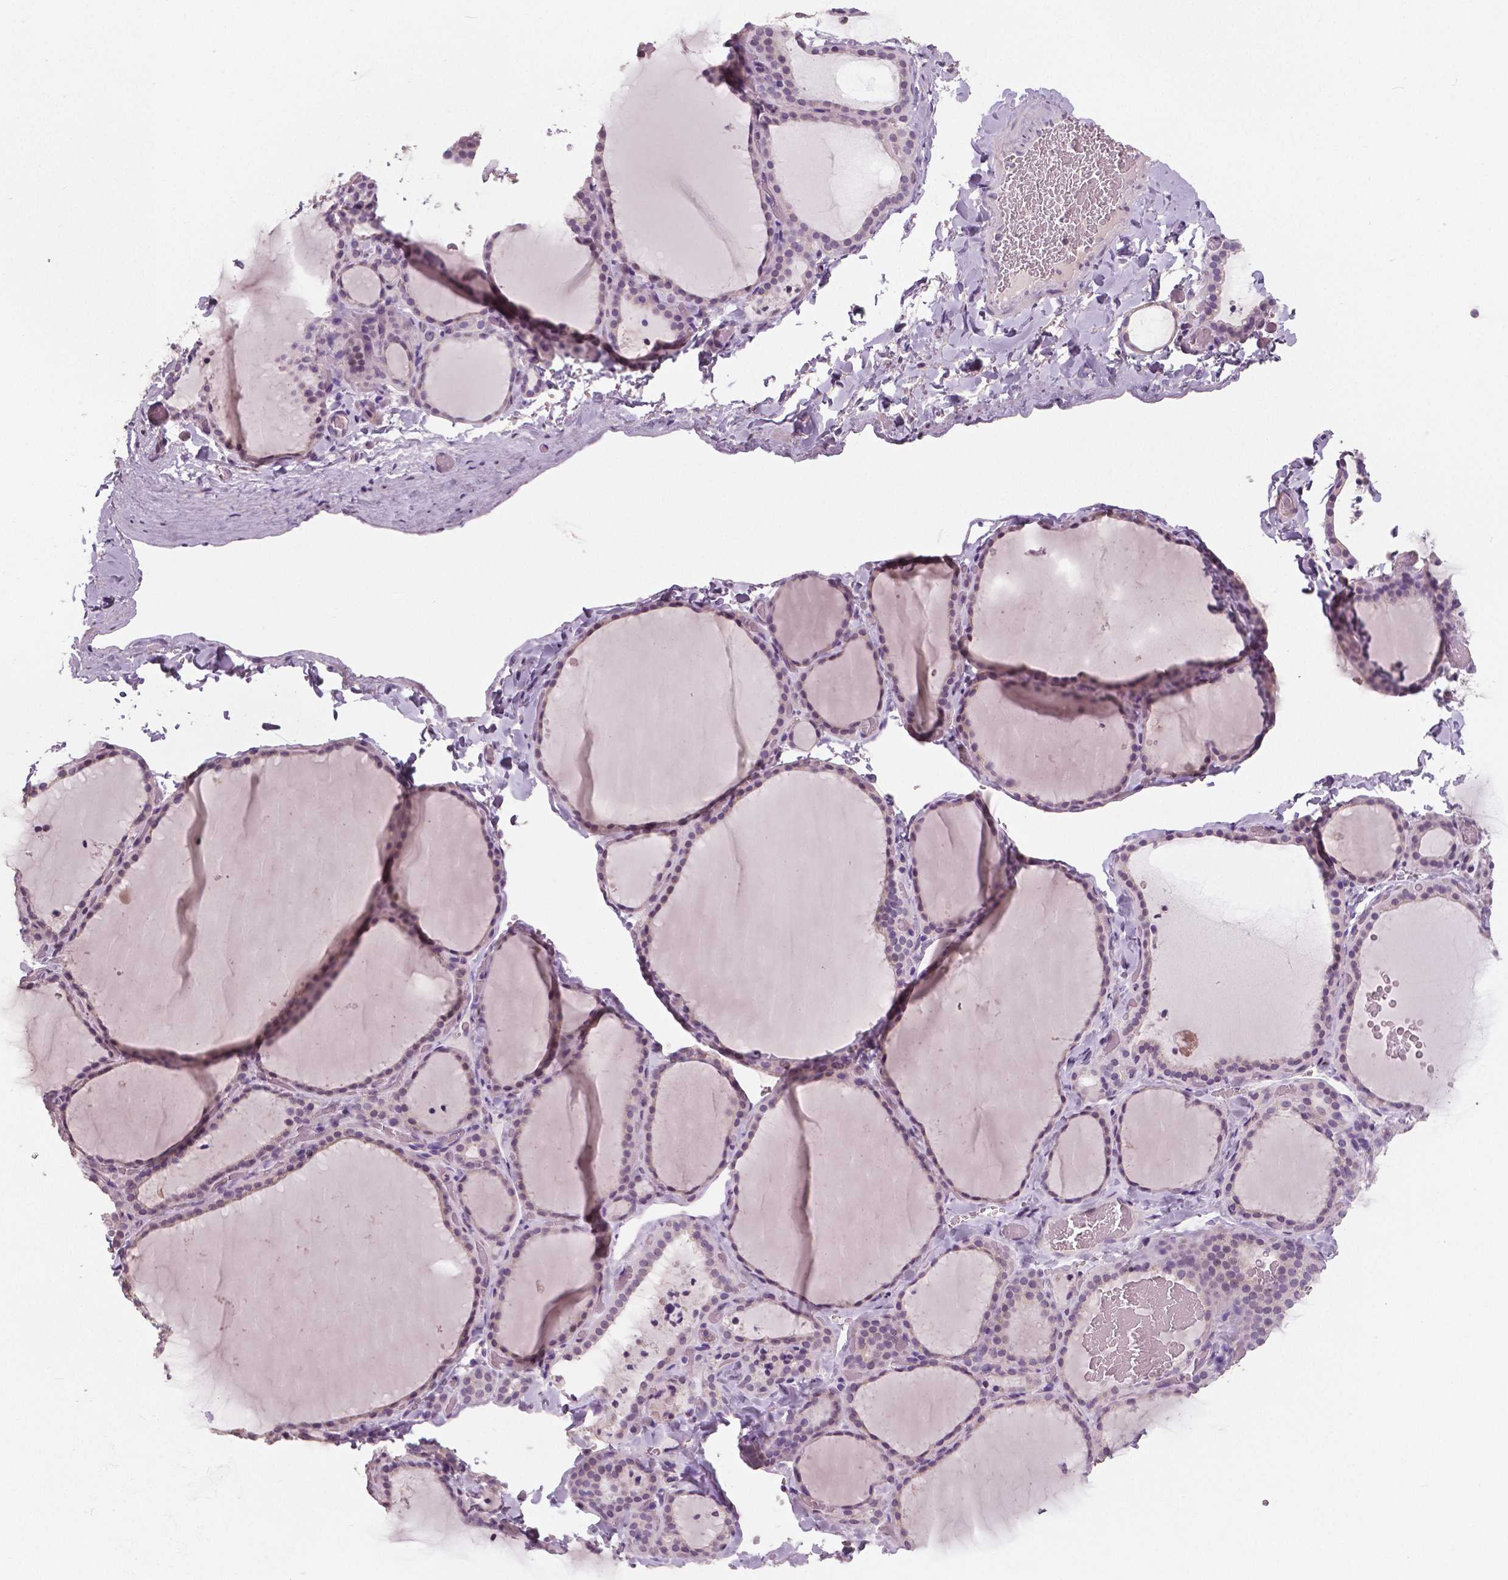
{"staining": {"intensity": "negative", "quantity": "none", "location": "none"}, "tissue": "thyroid gland", "cell_type": "Glandular cells", "image_type": "normal", "snomed": [{"axis": "morphology", "description": "Normal tissue, NOS"}, {"axis": "topography", "description": "Thyroid gland"}], "caption": "An immunohistochemistry (IHC) micrograph of normal thyroid gland is shown. There is no staining in glandular cells of thyroid gland.", "gene": "NECAB1", "patient": {"sex": "female", "age": 22}}